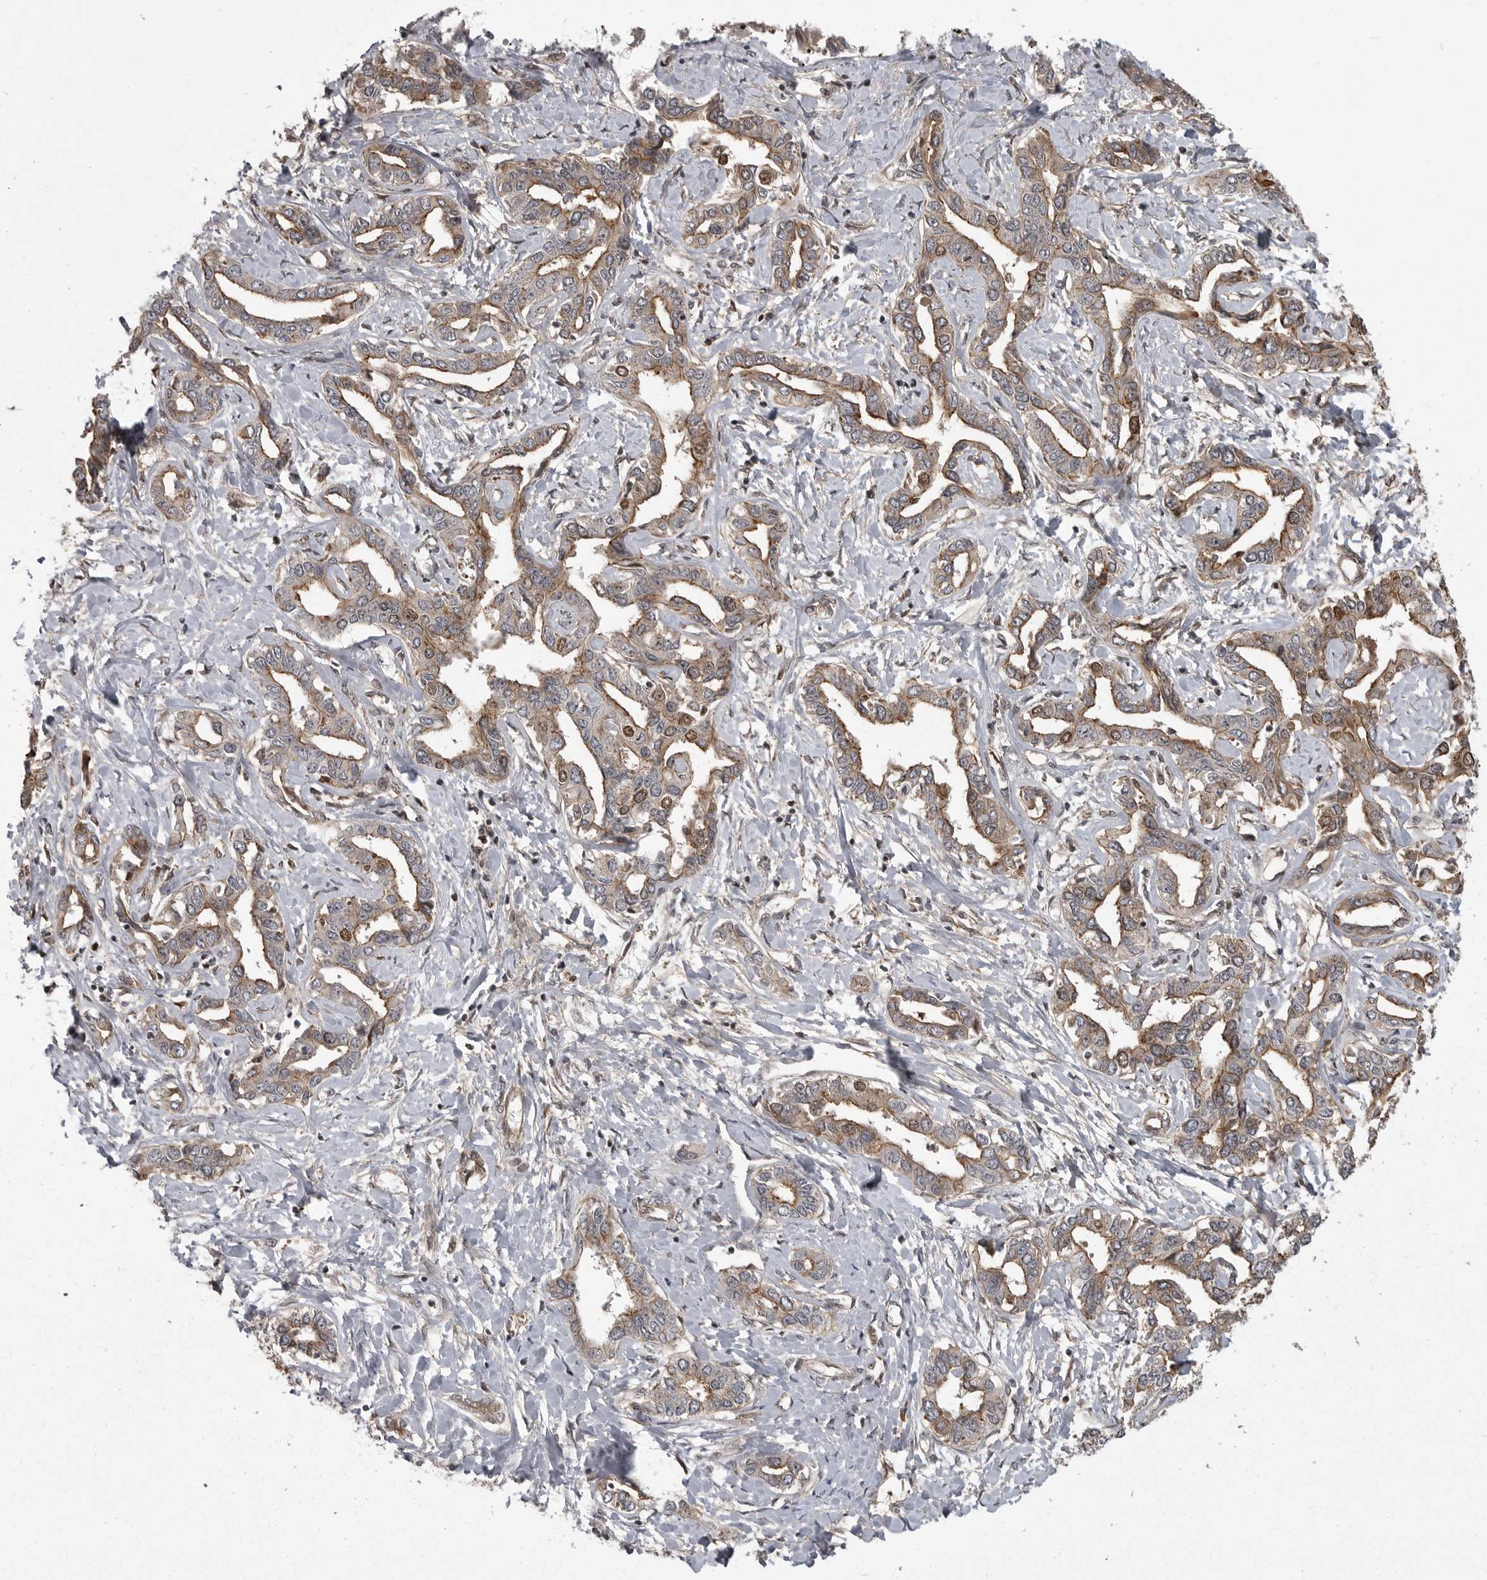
{"staining": {"intensity": "moderate", "quantity": ">75%", "location": "cytoplasmic/membranous"}, "tissue": "liver cancer", "cell_type": "Tumor cells", "image_type": "cancer", "snomed": [{"axis": "morphology", "description": "Cholangiocarcinoma"}, {"axis": "topography", "description": "Liver"}], "caption": "This is an image of immunohistochemistry staining of liver cancer, which shows moderate positivity in the cytoplasmic/membranous of tumor cells.", "gene": "DNAJC8", "patient": {"sex": "male", "age": 59}}